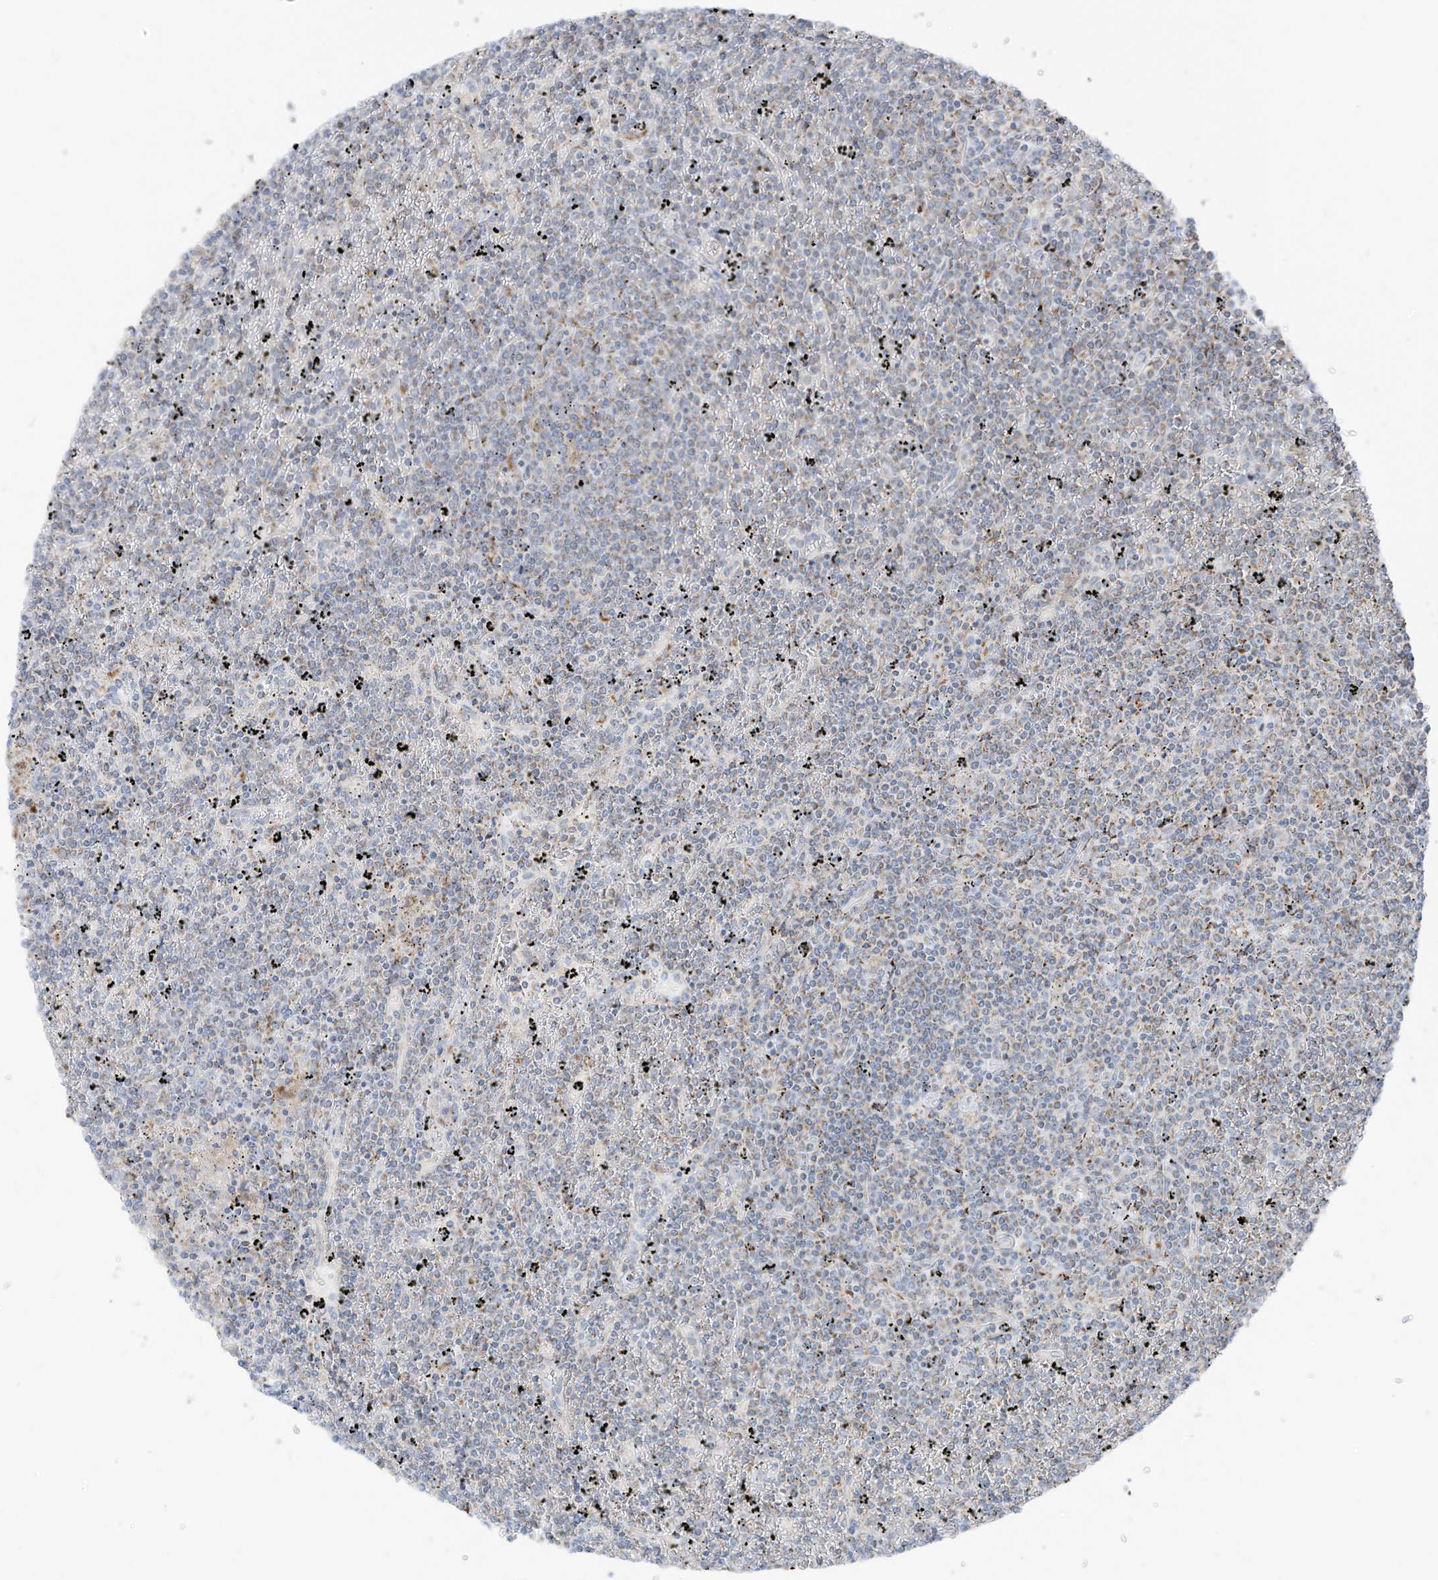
{"staining": {"intensity": "negative", "quantity": "none", "location": "none"}, "tissue": "lymphoma", "cell_type": "Tumor cells", "image_type": "cancer", "snomed": [{"axis": "morphology", "description": "Malignant lymphoma, non-Hodgkin's type, Low grade"}, {"axis": "topography", "description": "Spleen"}], "caption": "High magnification brightfield microscopy of low-grade malignant lymphoma, non-Hodgkin's type stained with DAB (brown) and counterstained with hematoxylin (blue): tumor cells show no significant positivity. (DAB immunohistochemistry with hematoxylin counter stain).", "gene": "ETHE1", "patient": {"sex": "female", "age": 19}}